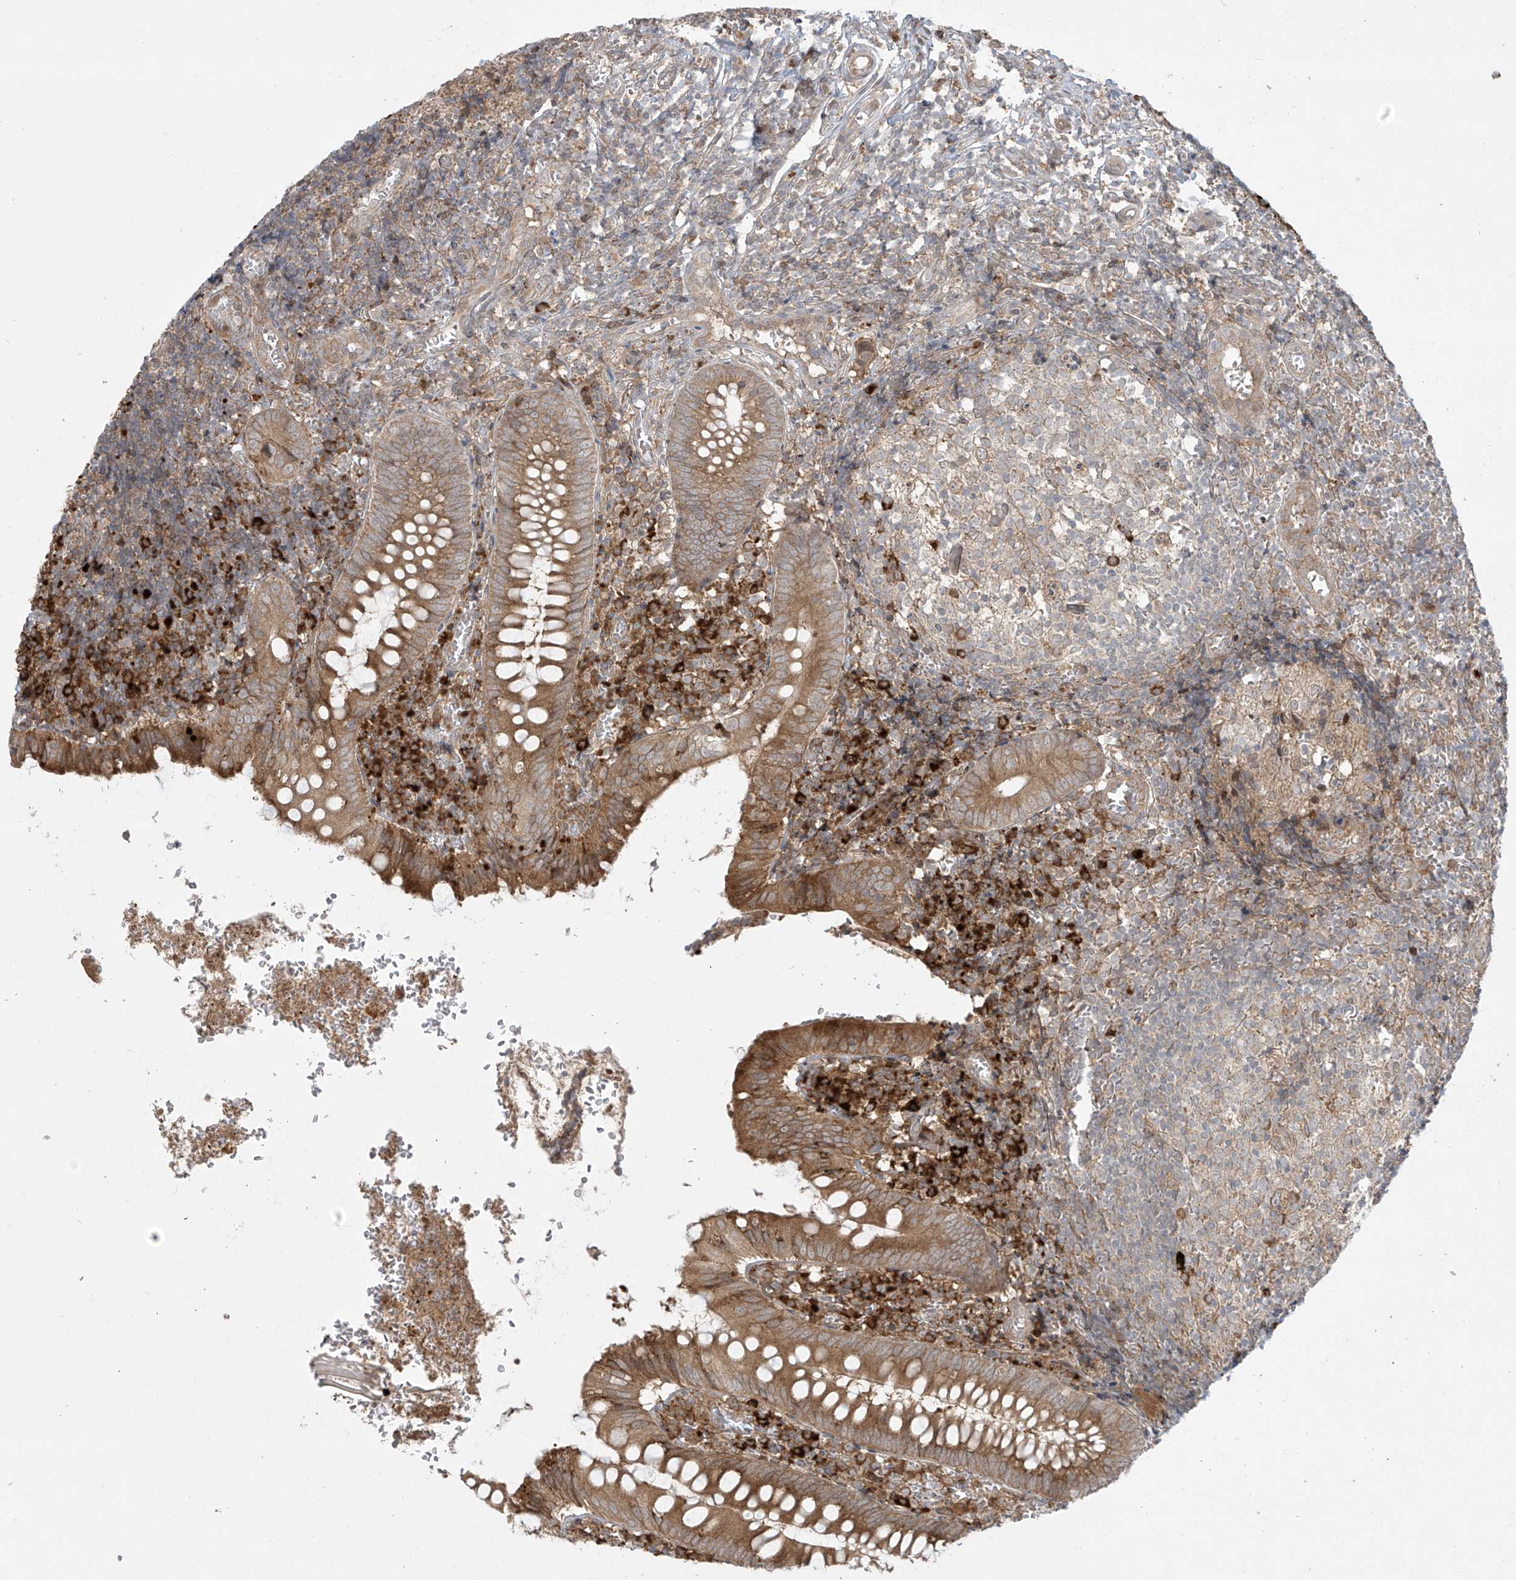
{"staining": {"intensity": "moderate", "quantity": ">75%", "location": "cytoplasmic/membranous"}, "tissue": "appendix", "cell_type": "Glandular cells", "image_type": "normal", "snomed": [{"axis": "morphology", "description": "Normal tissue, NOS"}, {"axis": "topography", "description": "Appendix"}], "caption": "This photomicrograph shows immunohistochemistry (IHC) staining of unremarkable appendix, with medium moderate cytoplasmic/membranous positivity in approximately >75% of glandular cells.", "gene": "PPAT", "patient": {"sex": "male", "age": 8}}